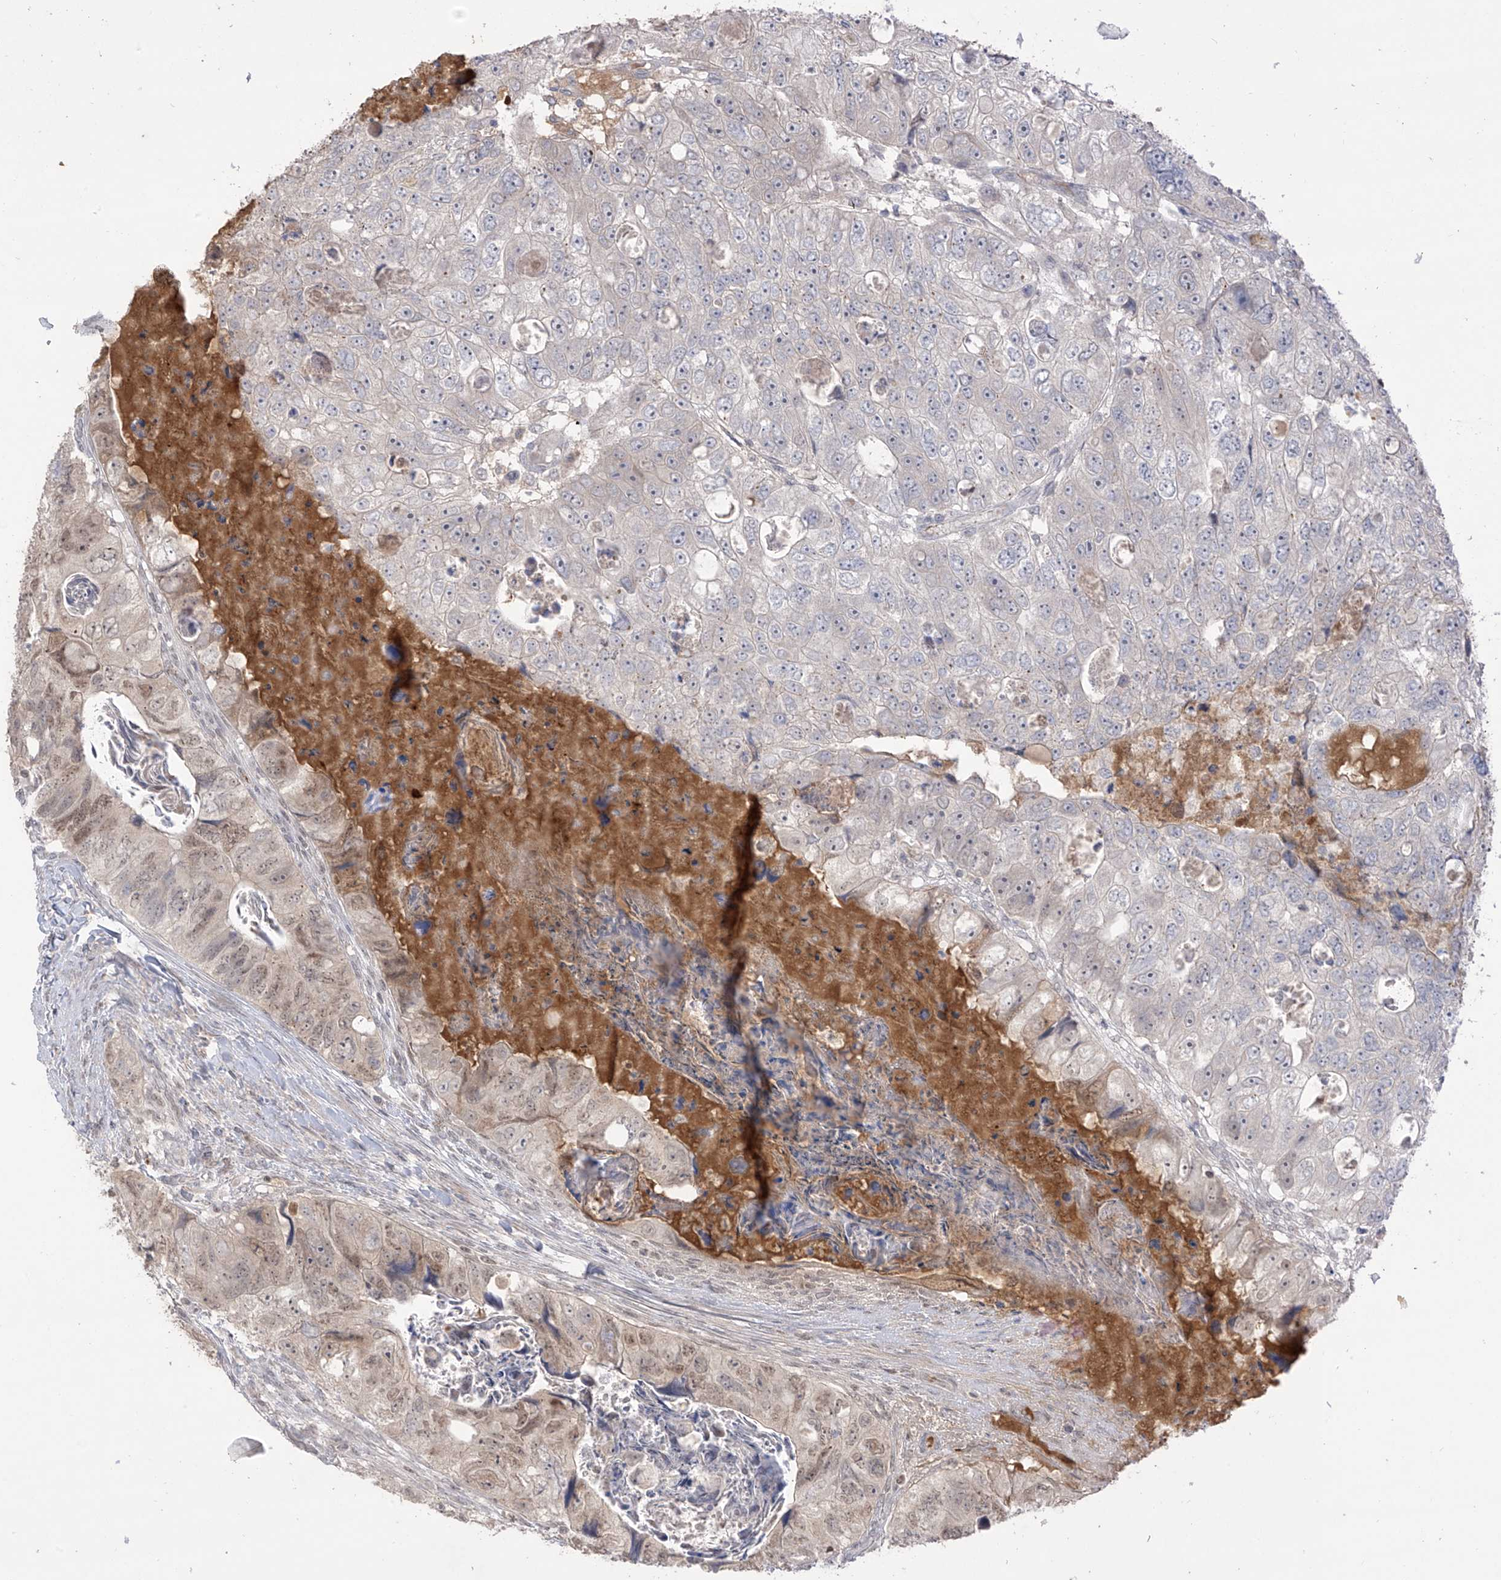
{"staining": {"intensity": "moderate", "quantity": "<25%", "location": "nuclear"}, "tissue": "colorectal cancer", "cell_type": "Tumor cells", "image_type": "cancer", "snomed": [{"axis": "morphology", "description": "Adenocarcinoma, NOS"}, {"axis": "topography", "description": "Rectum"}], "caption": "Moderate nuclear expression is identified in about <25% of tumor cells in colorectal adenocarcinoma. (Brightfield microscopy of DAB IHC at high magnification).", "gene": "OGT", "patient": {"sex": "male", "age": 59}}